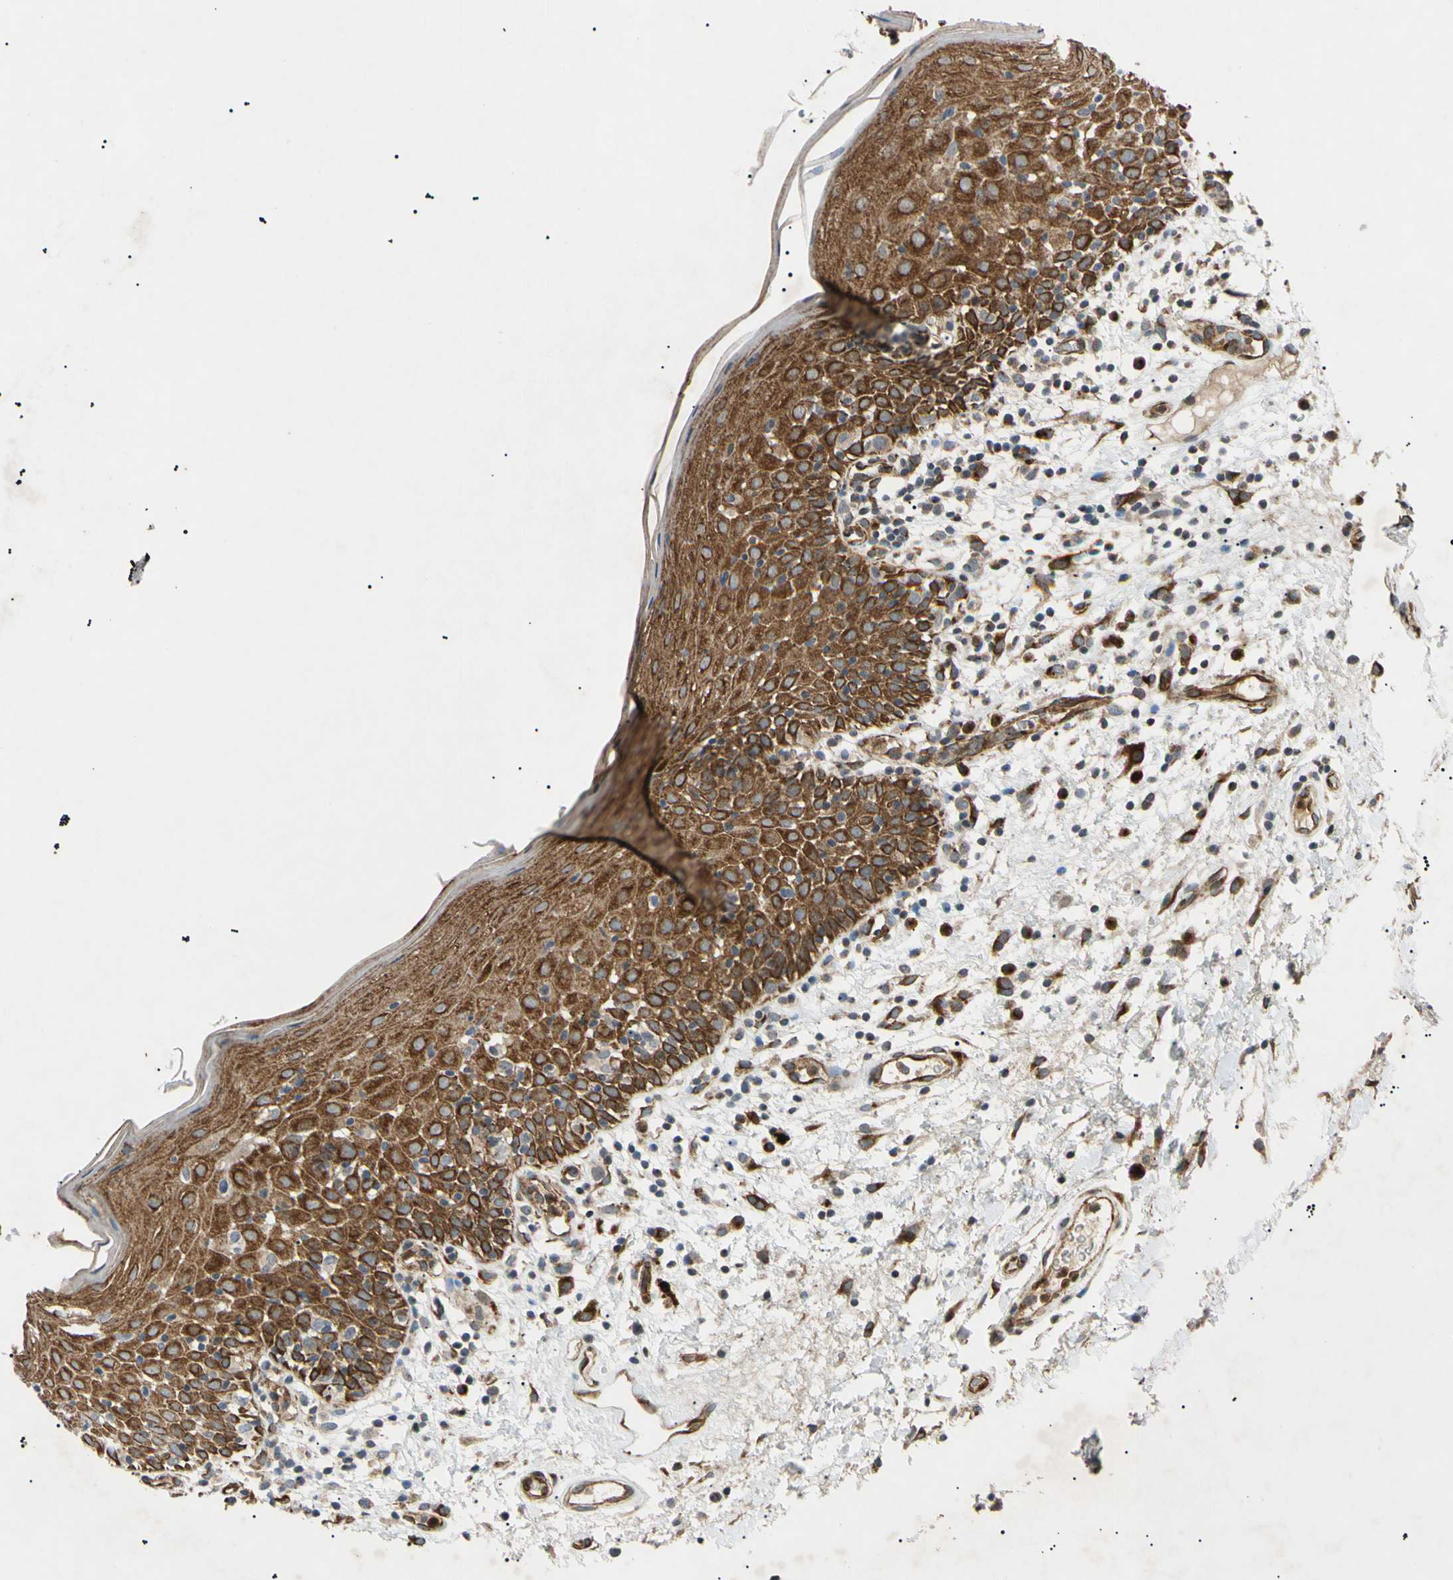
{"staining": {"intensity": "moderate", "quantity": ">75%", "location": "cytoplasmic/membranous"}, "tissue": "oral mucosa", "cell_type": "Squamous epithelial cells", "image_type": "normal", "snomed": [{"axis": "morphology", "description": "Normal tissue, NOS"}, {"axis": "morphology", "description": "Squamous cell carcinoma, NOS"}, {"axis": "topography", "description": "Skeletal muscle"}, {"axis": "topography", "description": "Oral tissue"}], "caption": "Squamous epithelial cells display moderate cytoplasmic/membranous staining in about >75% of cells in normal oral mucosa. (IHC, brightfield microscopy, high magnification).", "gene": "TUBB4A", "patient": {"sex": "male", "age": 71}}